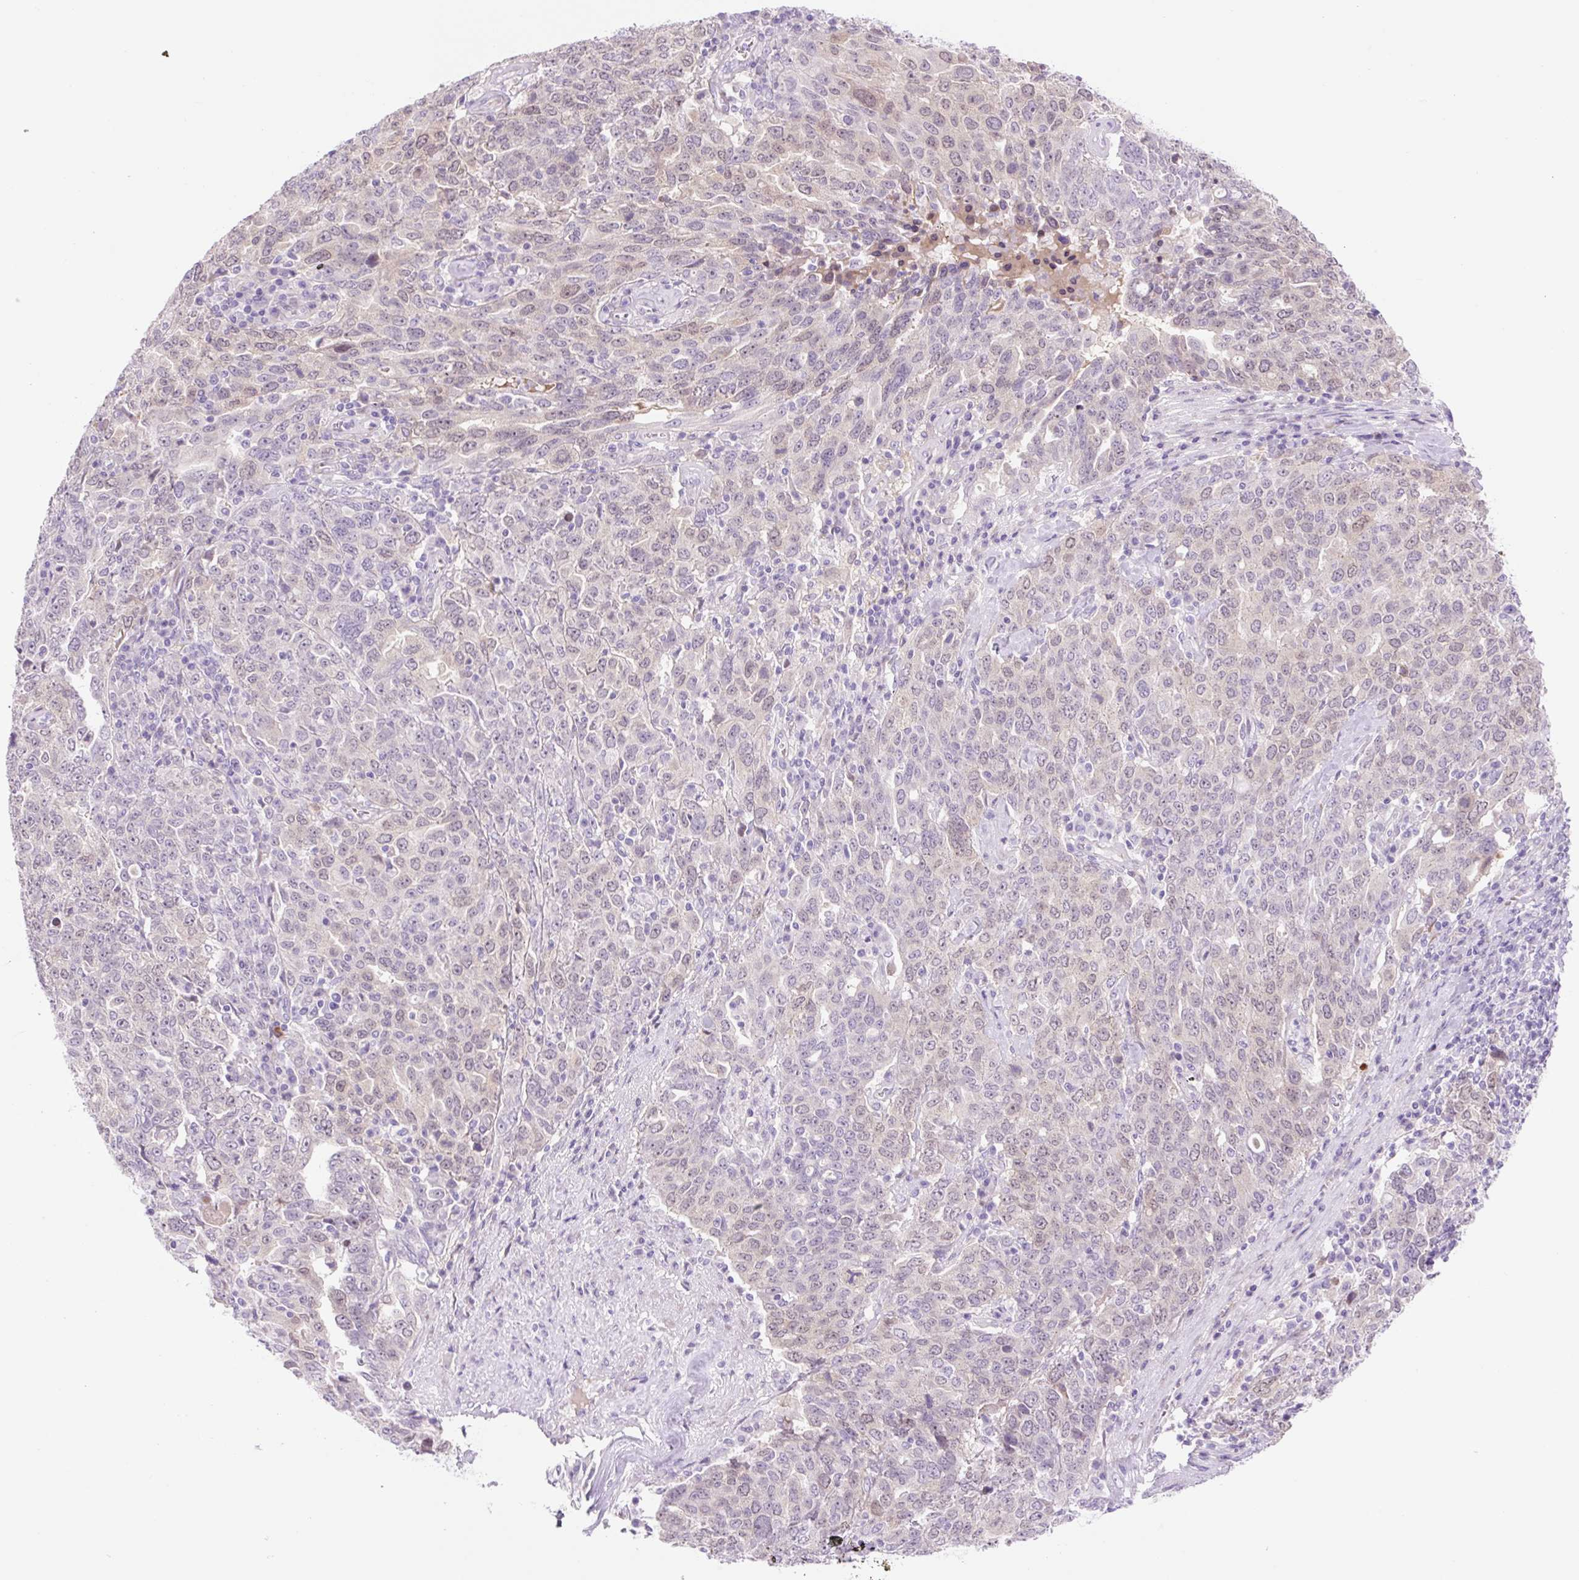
{"staining": {"intensity": "weak", "quantity": "<25%", "location": "nuclear"}, "tissue": "ovarian cancer", "cell_type": "Tumor cells", "image_type": "cancer", "snomed": [{"axis": "morphology", "description": "Carcinoma, endometroid"}, {"axis": "topography", "description": "Ovary"}], "caption": "IHC histopathology image of ovarian cancer stained for a protein (brown), which reveals no positivity in tumor cells.", "gene": "ZNF121", "patient": {"sex": "female", "age": 62}}